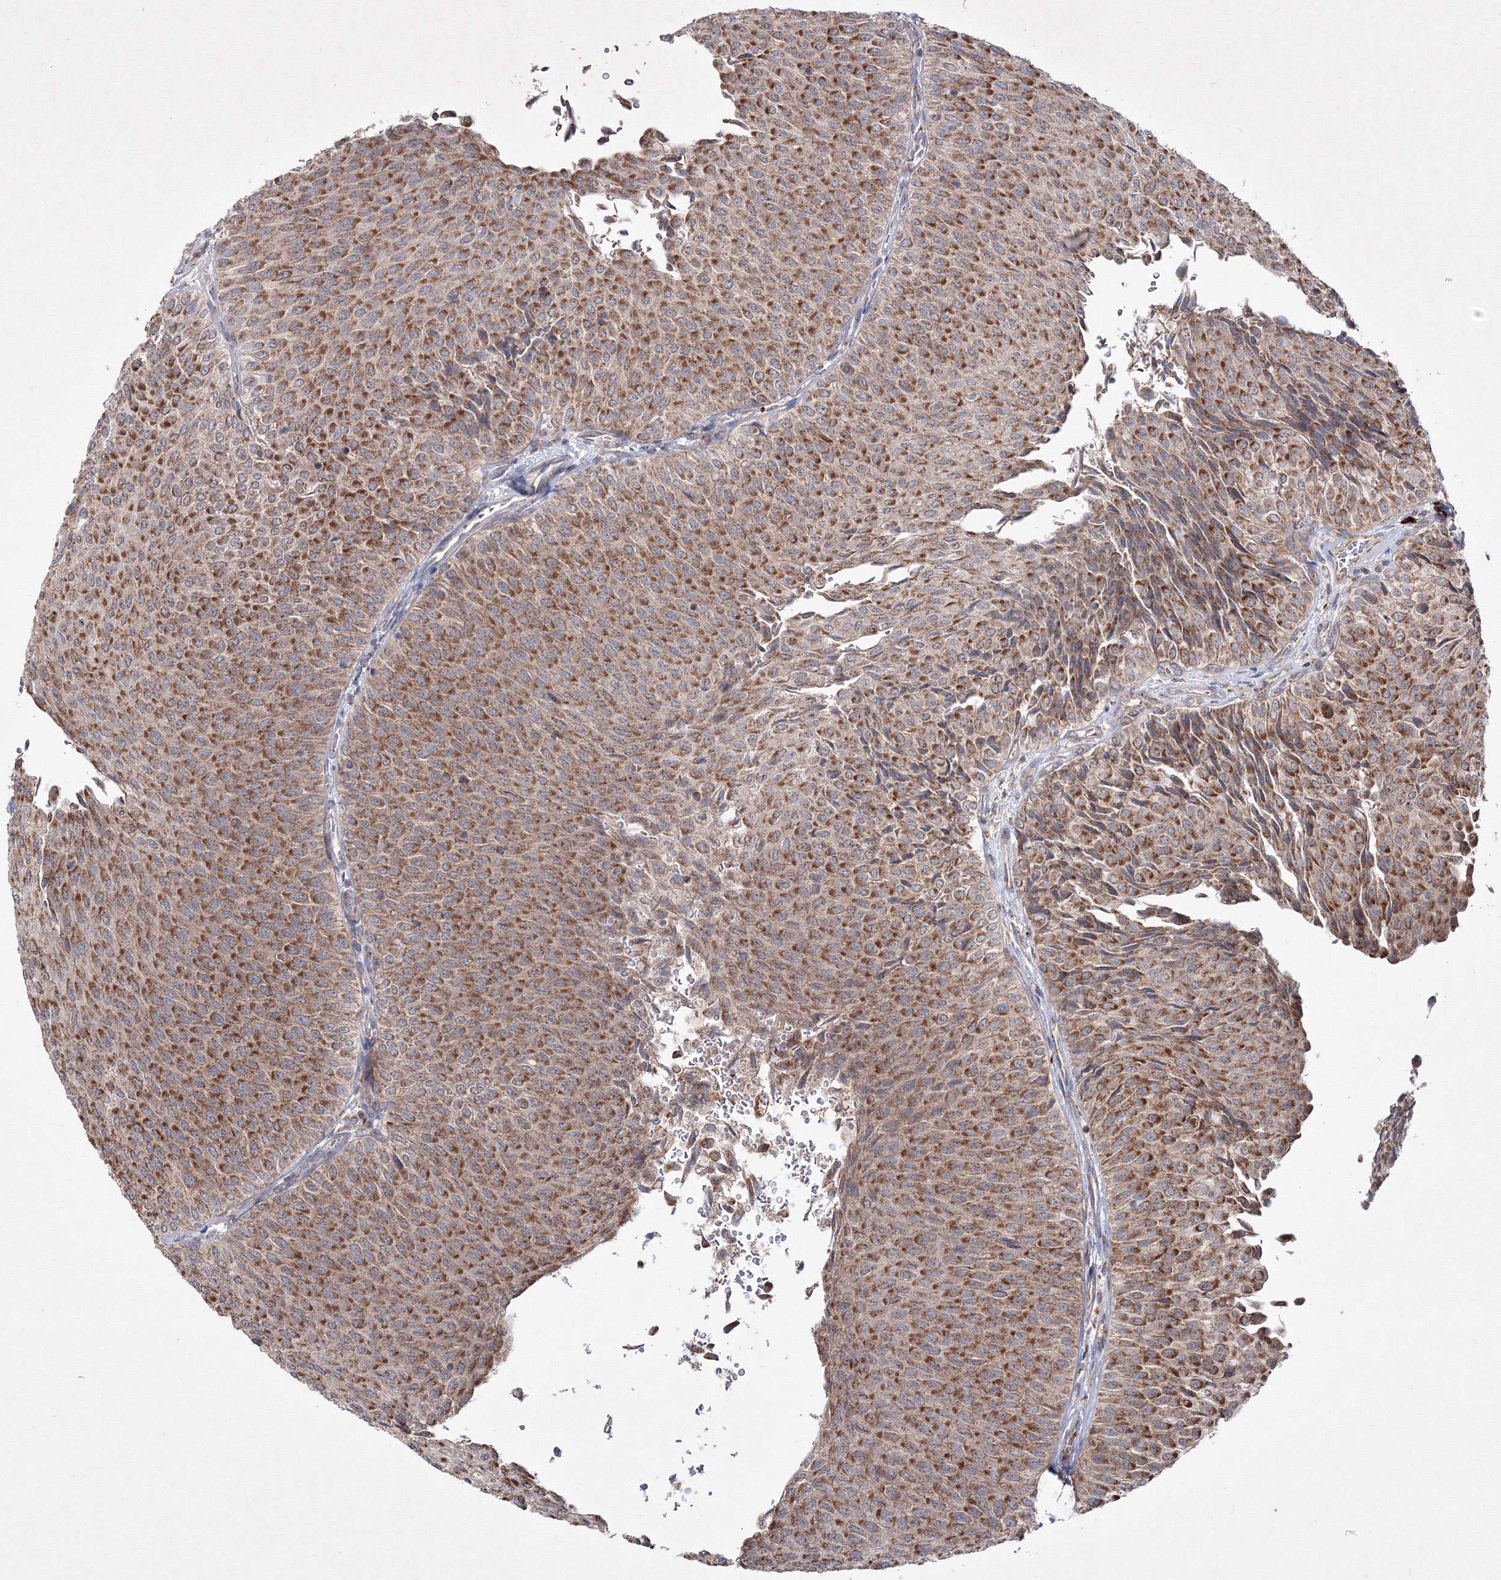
{"staining": {"intensity": "moderate", "quantity": ">75%", "location": "cytoplasmic/membranous"}, "tissue": "urothelial cancer", "cell_type": "Tumor cells", "image_type": "cancer", "snomed": [{"axis": "morphology", "description": "Urothelial carcinoma, Low grade"}, {"axis": "topography", "description": "Urinary bladder"}], "caption": "This micrograph displays IHC staining of urothelial cancer, with medium moderate cytoplasmic/membranous staining in approximately >75% of tumor cells.", "gene": "PEX13", "patient": {"sex": "male", "age": 78}}